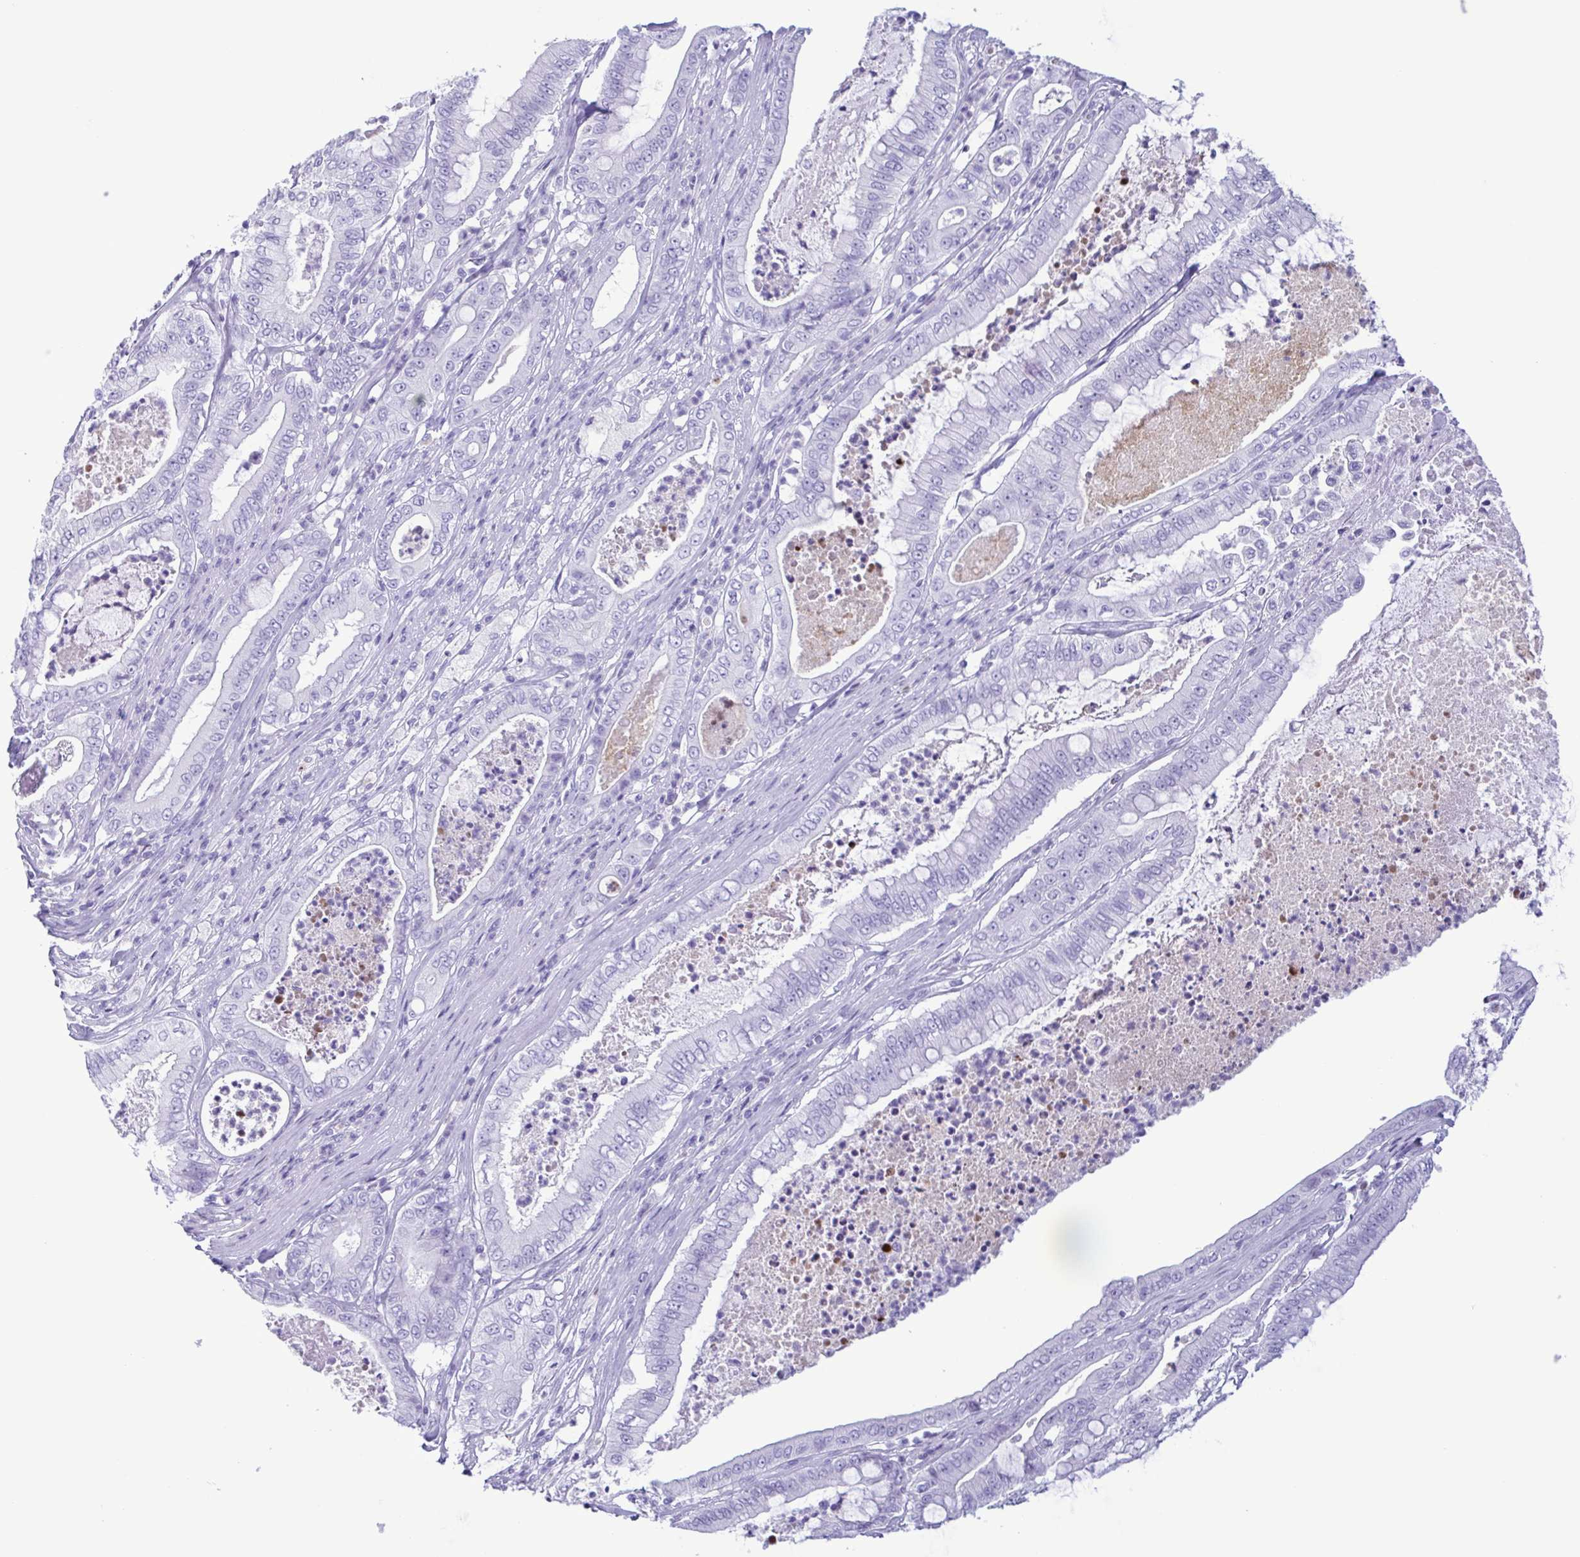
{"staining": {"intensity": "negative", "quantity": "none", "location": "none"}, "tissue": "pancreatic cancer", "cell_type": "Tumor cells", "image_type": "cancer", "snomed": [{"axis": "morphology", "description": "Adenocarcinoma, NOS"}, {"axis": "topography", "description": "Pancreas"}], "caption": "This is an immunohistochemistry (IHC) image of adenocarcinoma (pancreatic). There is no staining in tumor cells.", "gene": "LTF", "patient": {"sex": "male", "age": 71}}